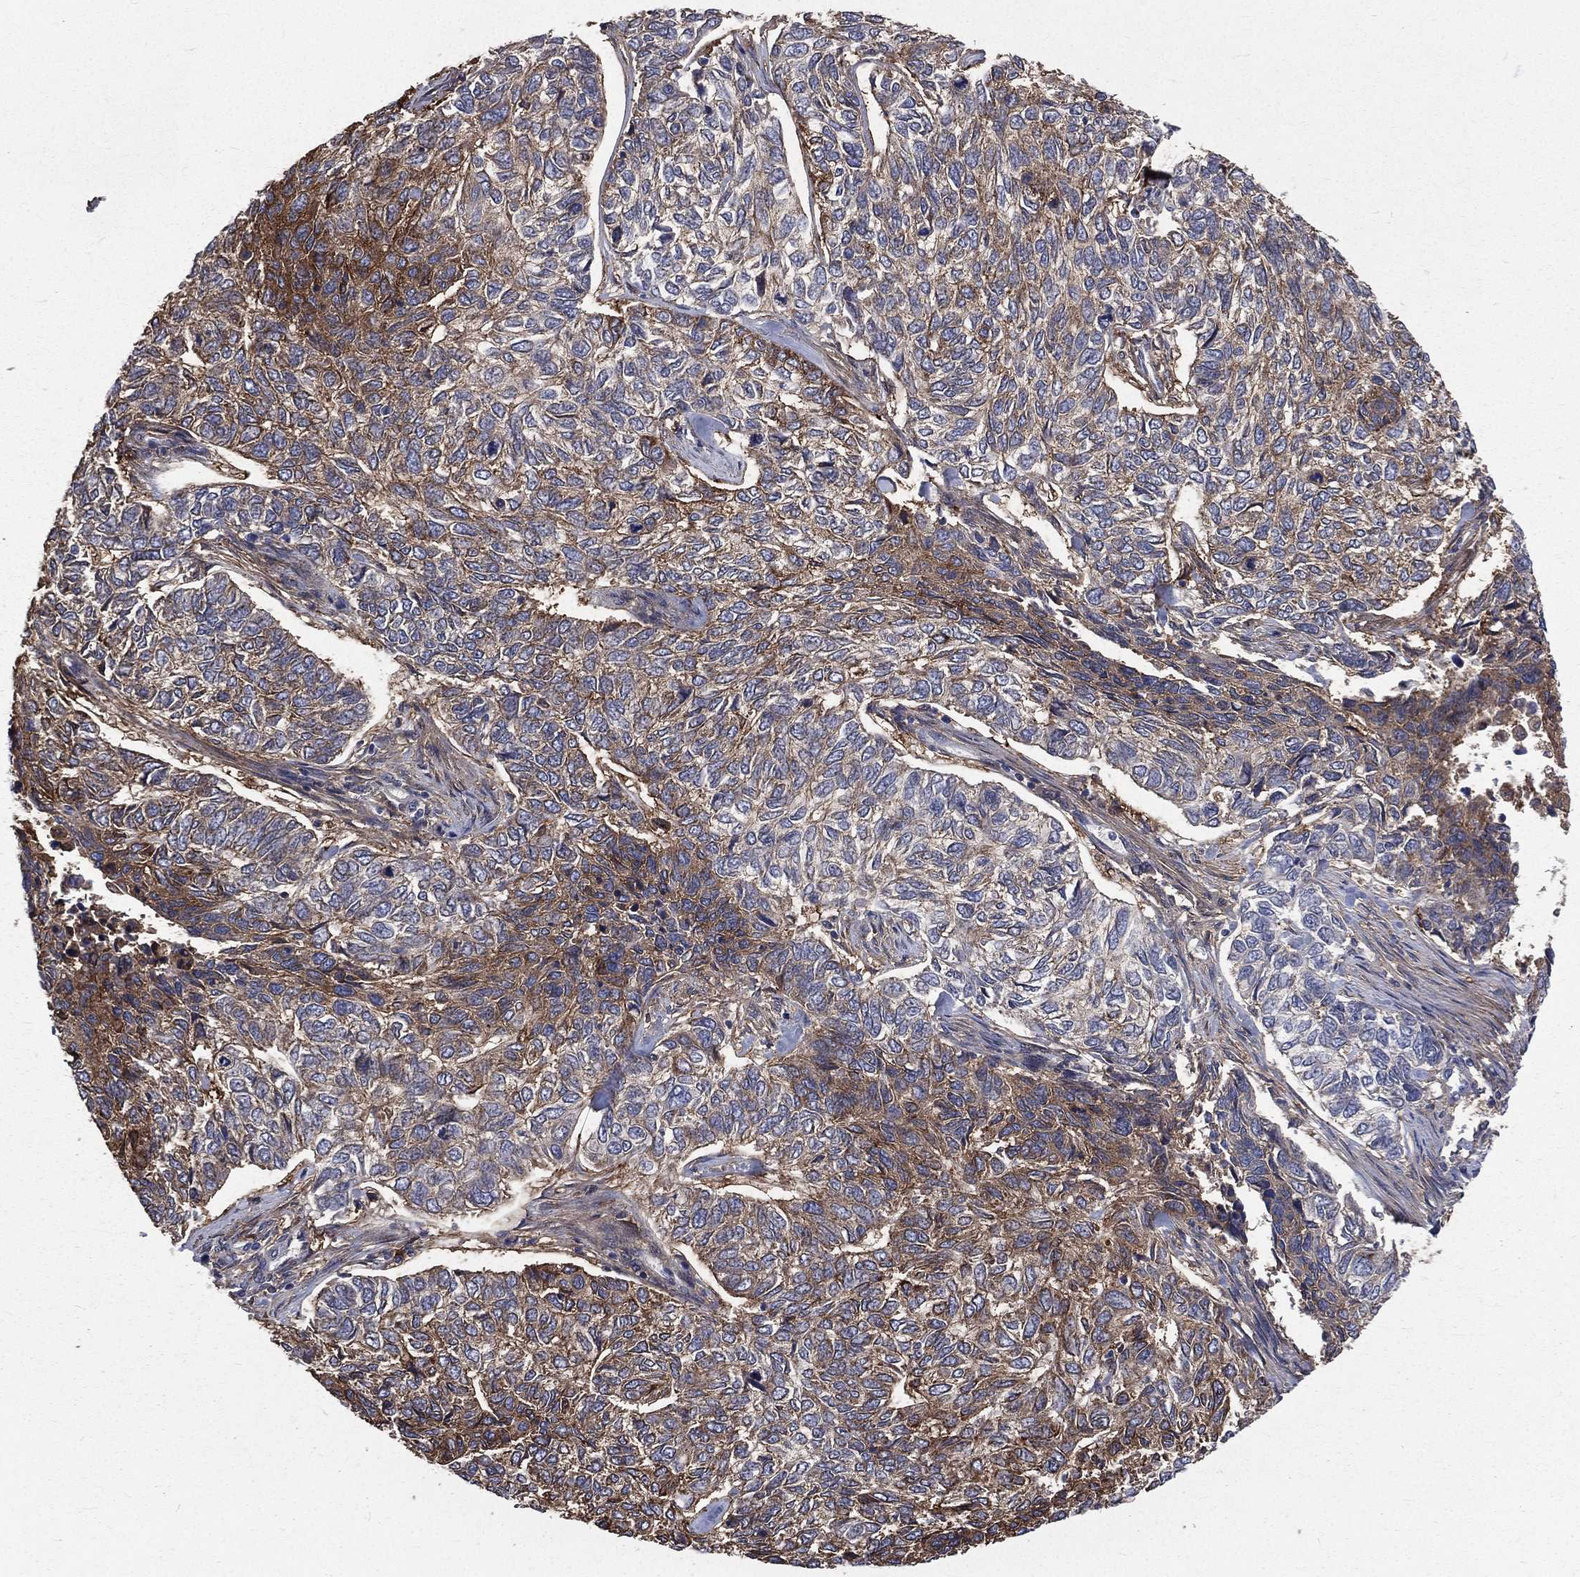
{"staining": {"intensity": "moderate", "quantity": "<25%", "location": "cytoplasmic/membranous"}, "tissue": "skin cancer", "cell_type": "Tumor cells", "image_type": "cancer", "snomed": [{"axis": "morphology", "description": "Basal cell carcinoma"}, {"axis": "topography", "description": "Skin"}], "caption": "This histopathology image demonstrates IHC staining of human skin basal cell carcinoma, with low moderate cytoplasmic/membranous positivity in approximately <25% of tumor cells.", "gene": "BASP1", "patient": {"sex": "female", "age": 65}}